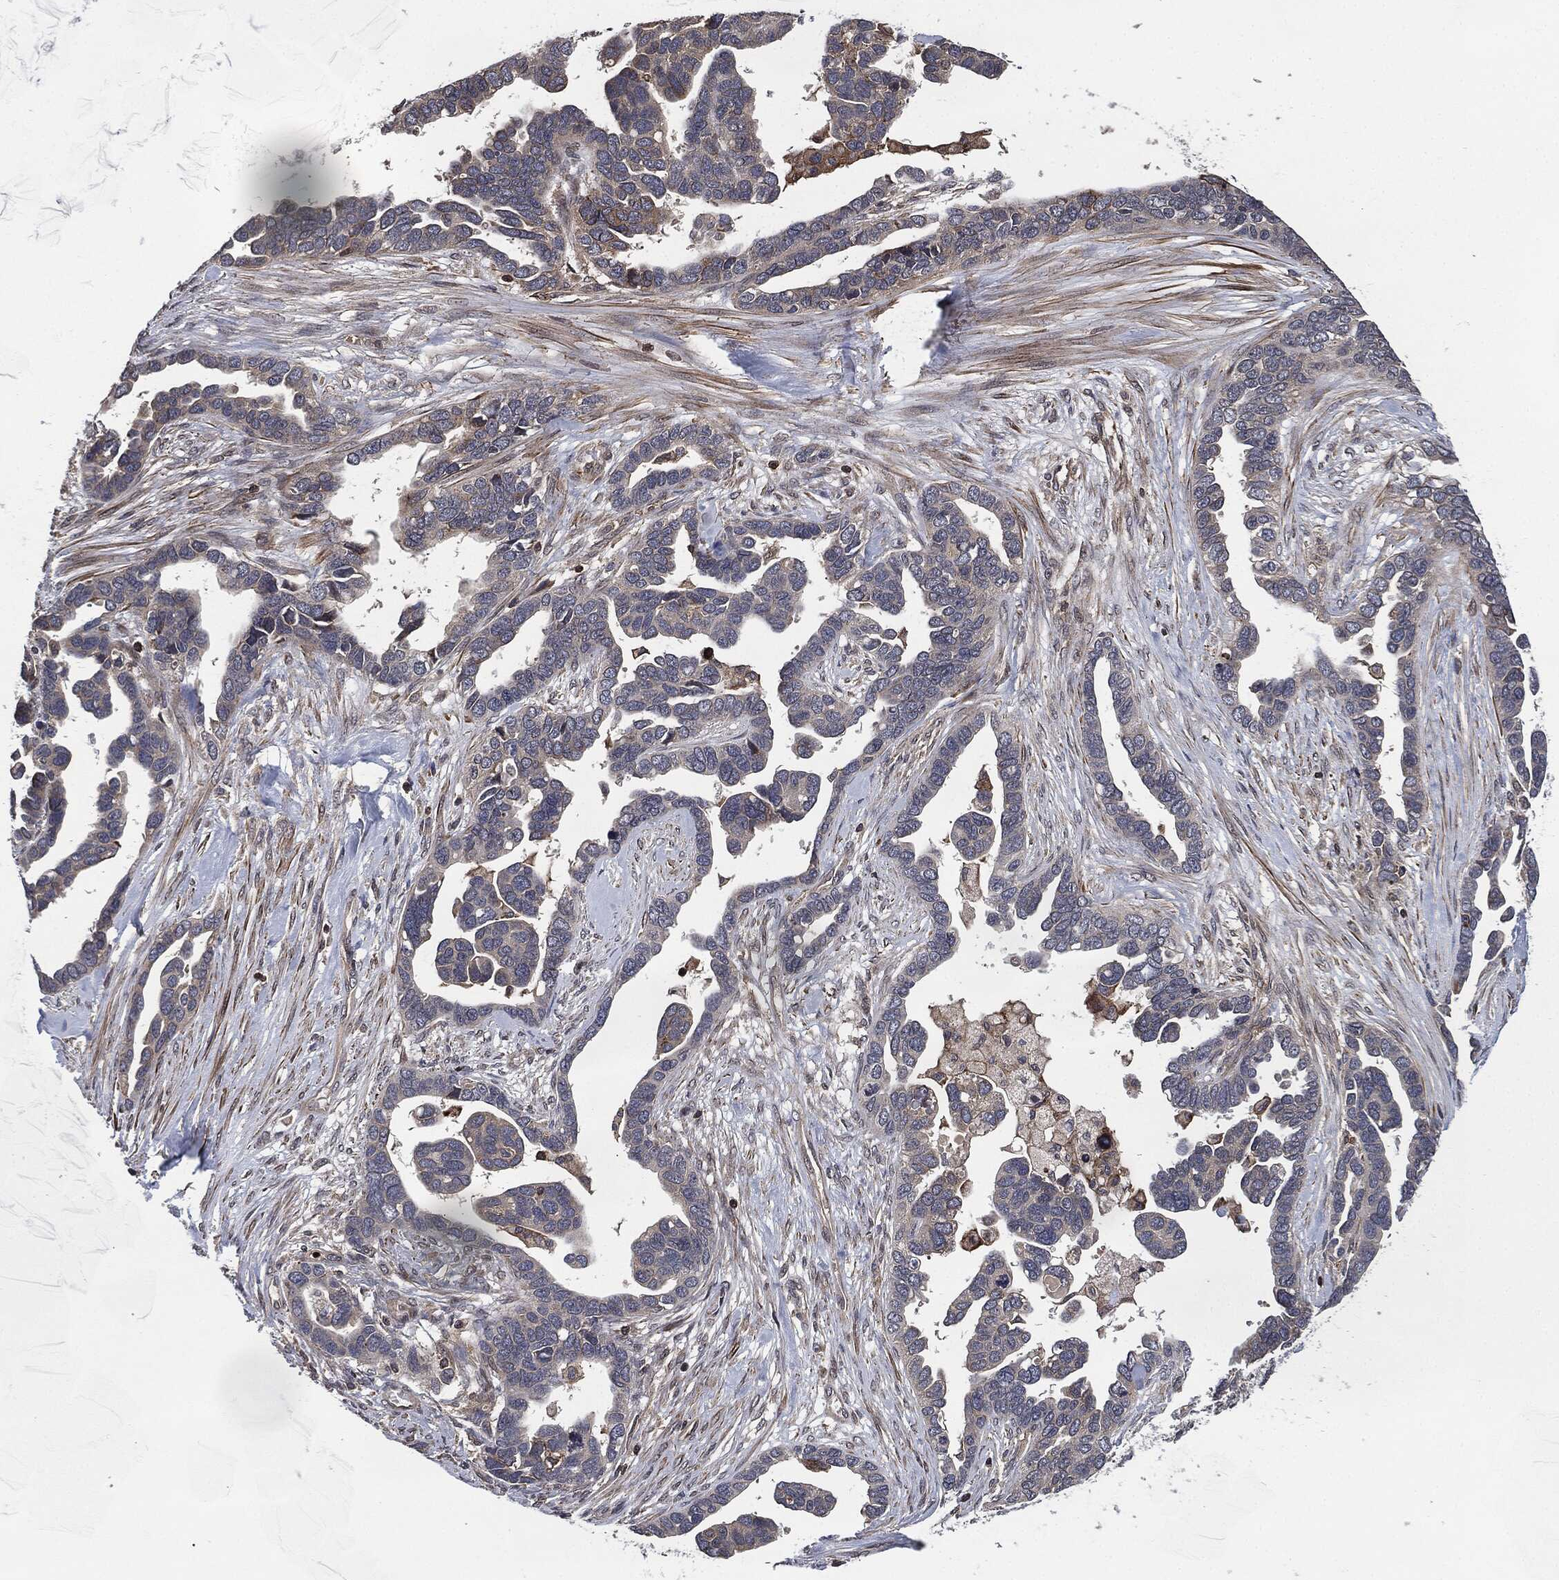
{"staining": {"intensity": "negative", "quantity": "none", "location": "none"}, "tissue": "ovarian cancer", "cell_type": "Tumor cells", "image_type": "cancer", "snomed": [{"axis": "morphology", "description": "Cystadenocarcinoma, serous, NOS"}, {"axis": "topography", "description": "Ovary"}], "caption": "Immunohistochemistry micrograph of human ovarian cancer (serous cystadenocarcinoma) stained for a protein (brown), which reveals no staining in tumor cells. The staining is performed using DAB (3,3'-diaminobenzidine) brown chromogen with nuclei counter-stained in using hematoxylin.", "gene": "UBR1", "patient": {"sex": "female", "age": 54}}